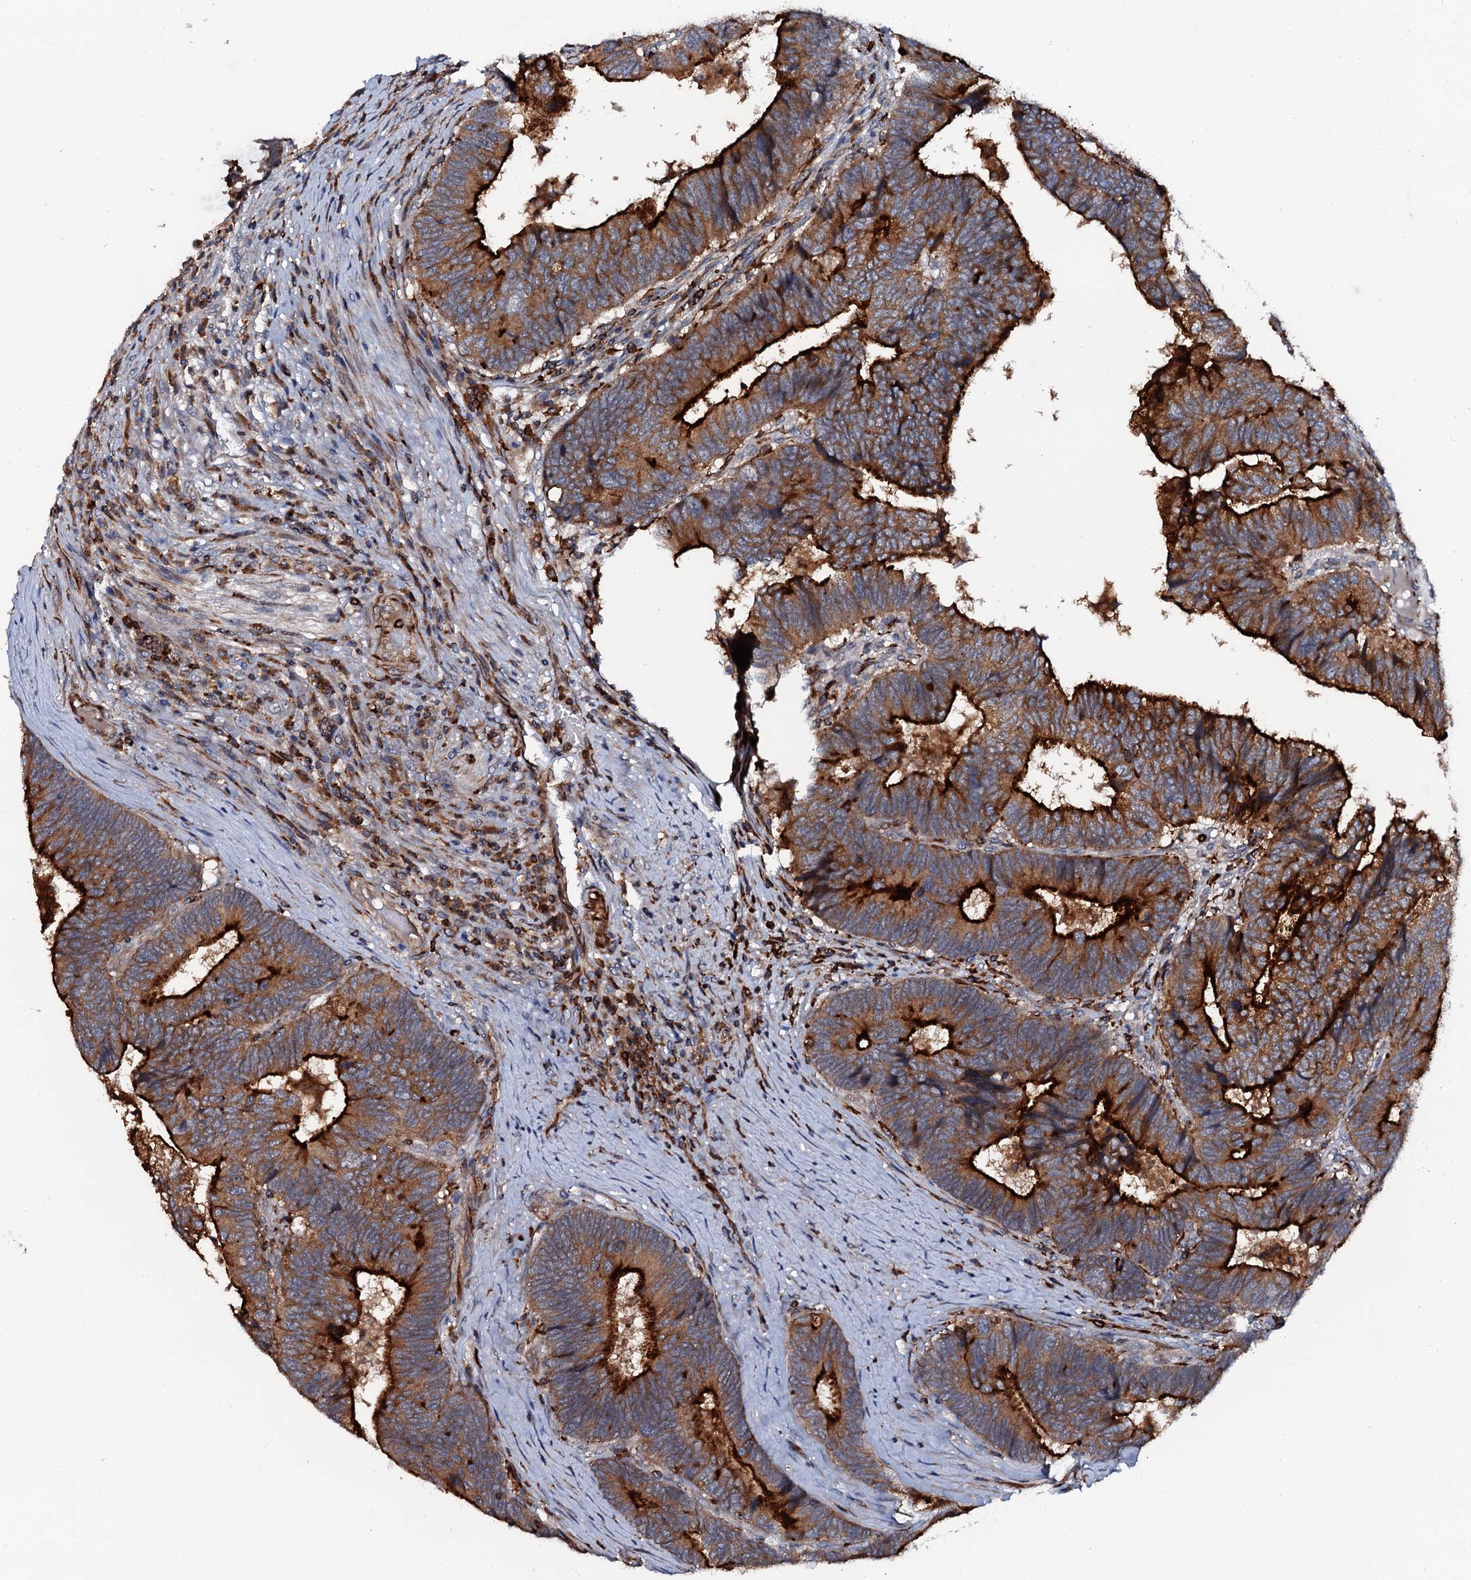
{"staining": {"intensity": "strong", "quantity": ">75%", "location": "cytoplasmic/membranous"}, "tissue": "colorectal cancer", "cell_type": "Tumor cells", "image_type": "cancer", "snomed": [{"axis": "morphology", "description": "Adenocarcinoma, NOS"}, {"axis": "topography", "description": "Colon"}], "caption": "Strong cytoplasmic/membranous staining is identified in approximately >75% of tumor cells in colorectal cancer (adenocarcinoma). (DAB = brown stain, brightfield microscopy at high magnification).", "gene": "VAMP8", "patient": {"sex": "female", "age": 67}}